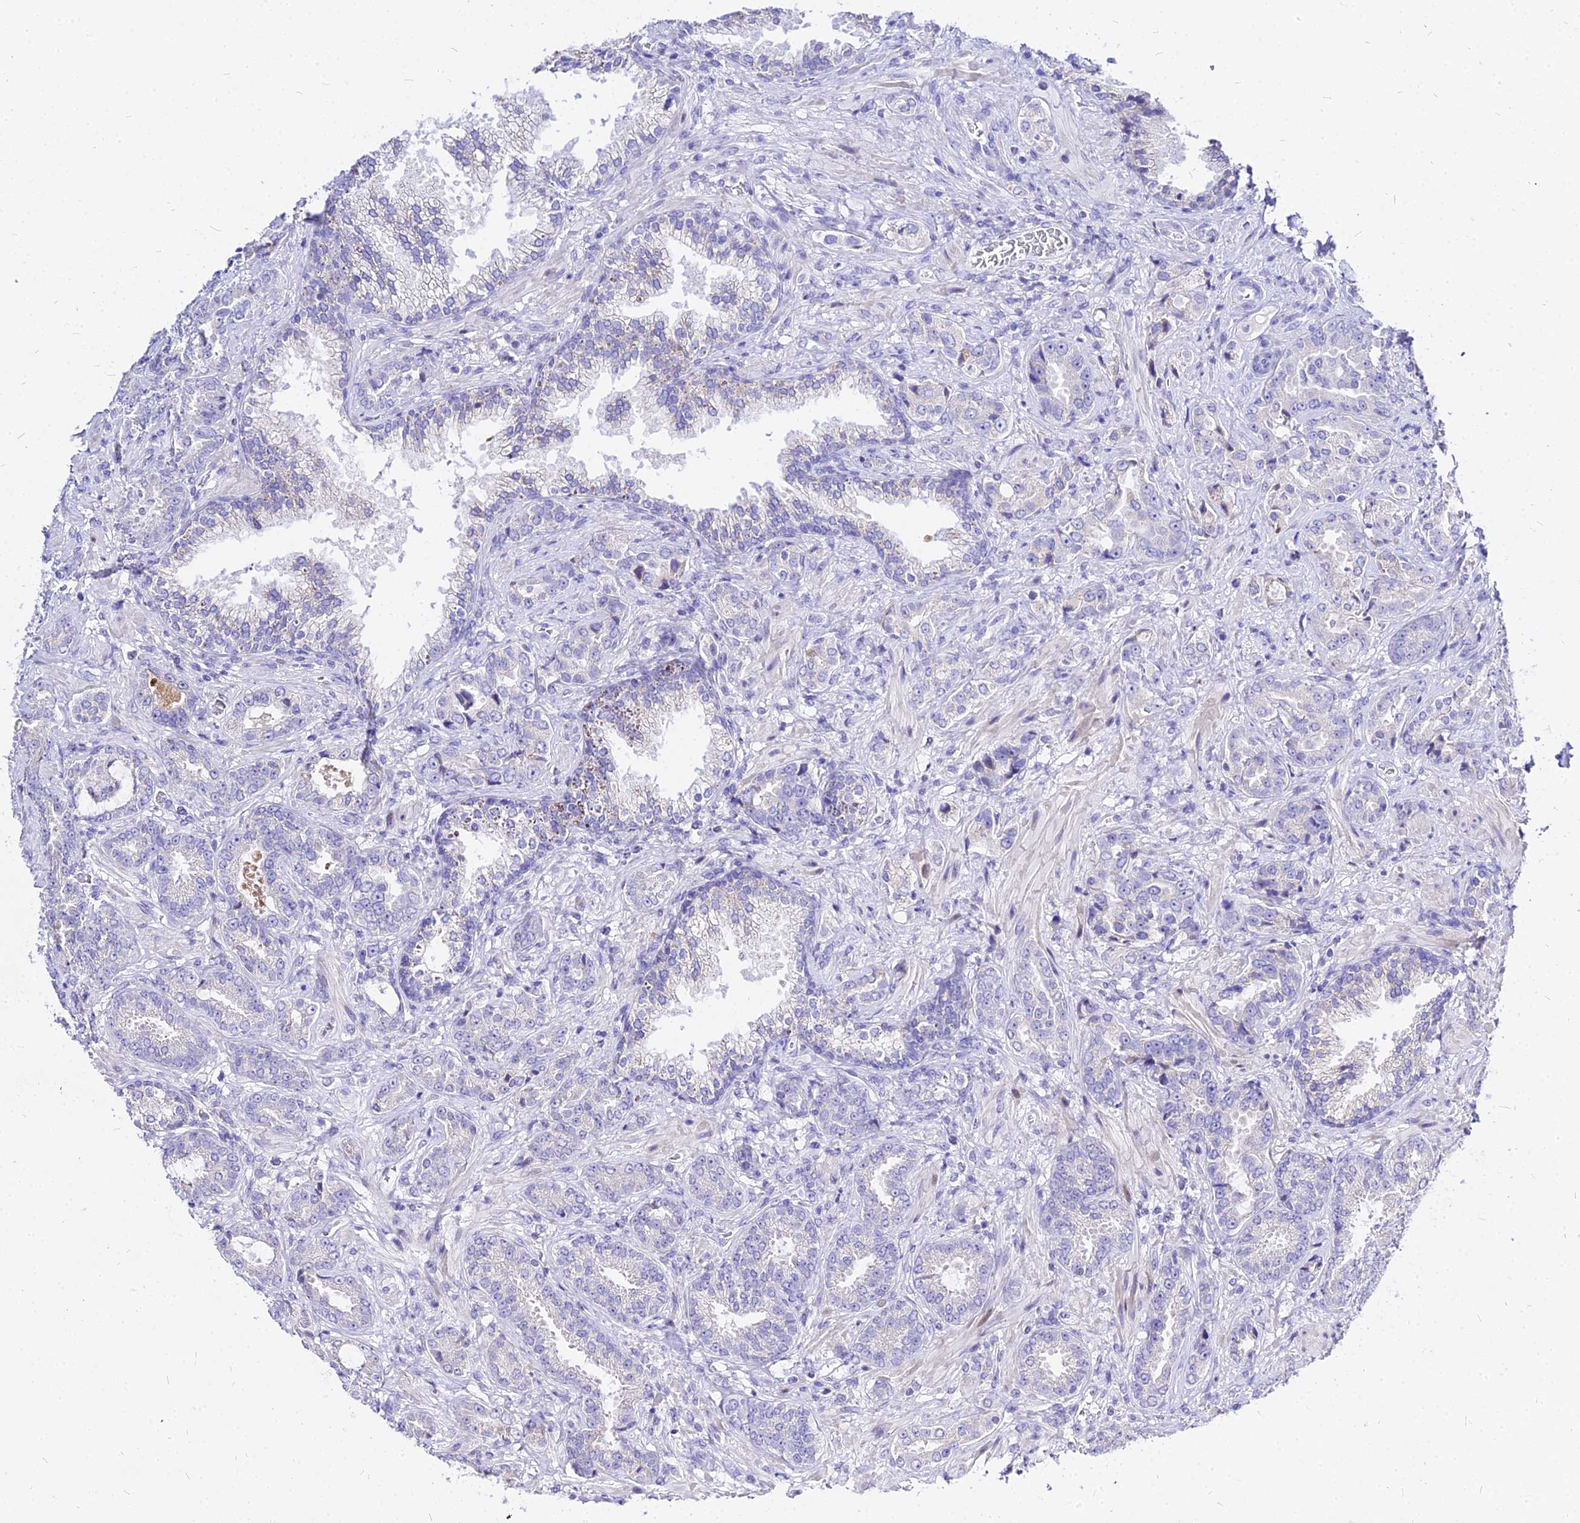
{"staining": {"intensity": "negative", "quantity": "none", "location": "none"}, "tissue": "prostate cancer", "cell_type": "Tumor cells", "image_type": "cancer", "snomed": [{"axis": "morphology", "description": "Adenocarcinoma, High grade"}, {"axis": "topography", "description": "Prostate"}], "caption": "The micrograph shows no staining of tumor cells in prostate cancer (adenocarcinoma (high-grade)).", "gene": "CARD18", "patient": {"sex": "male", "age": 71}}